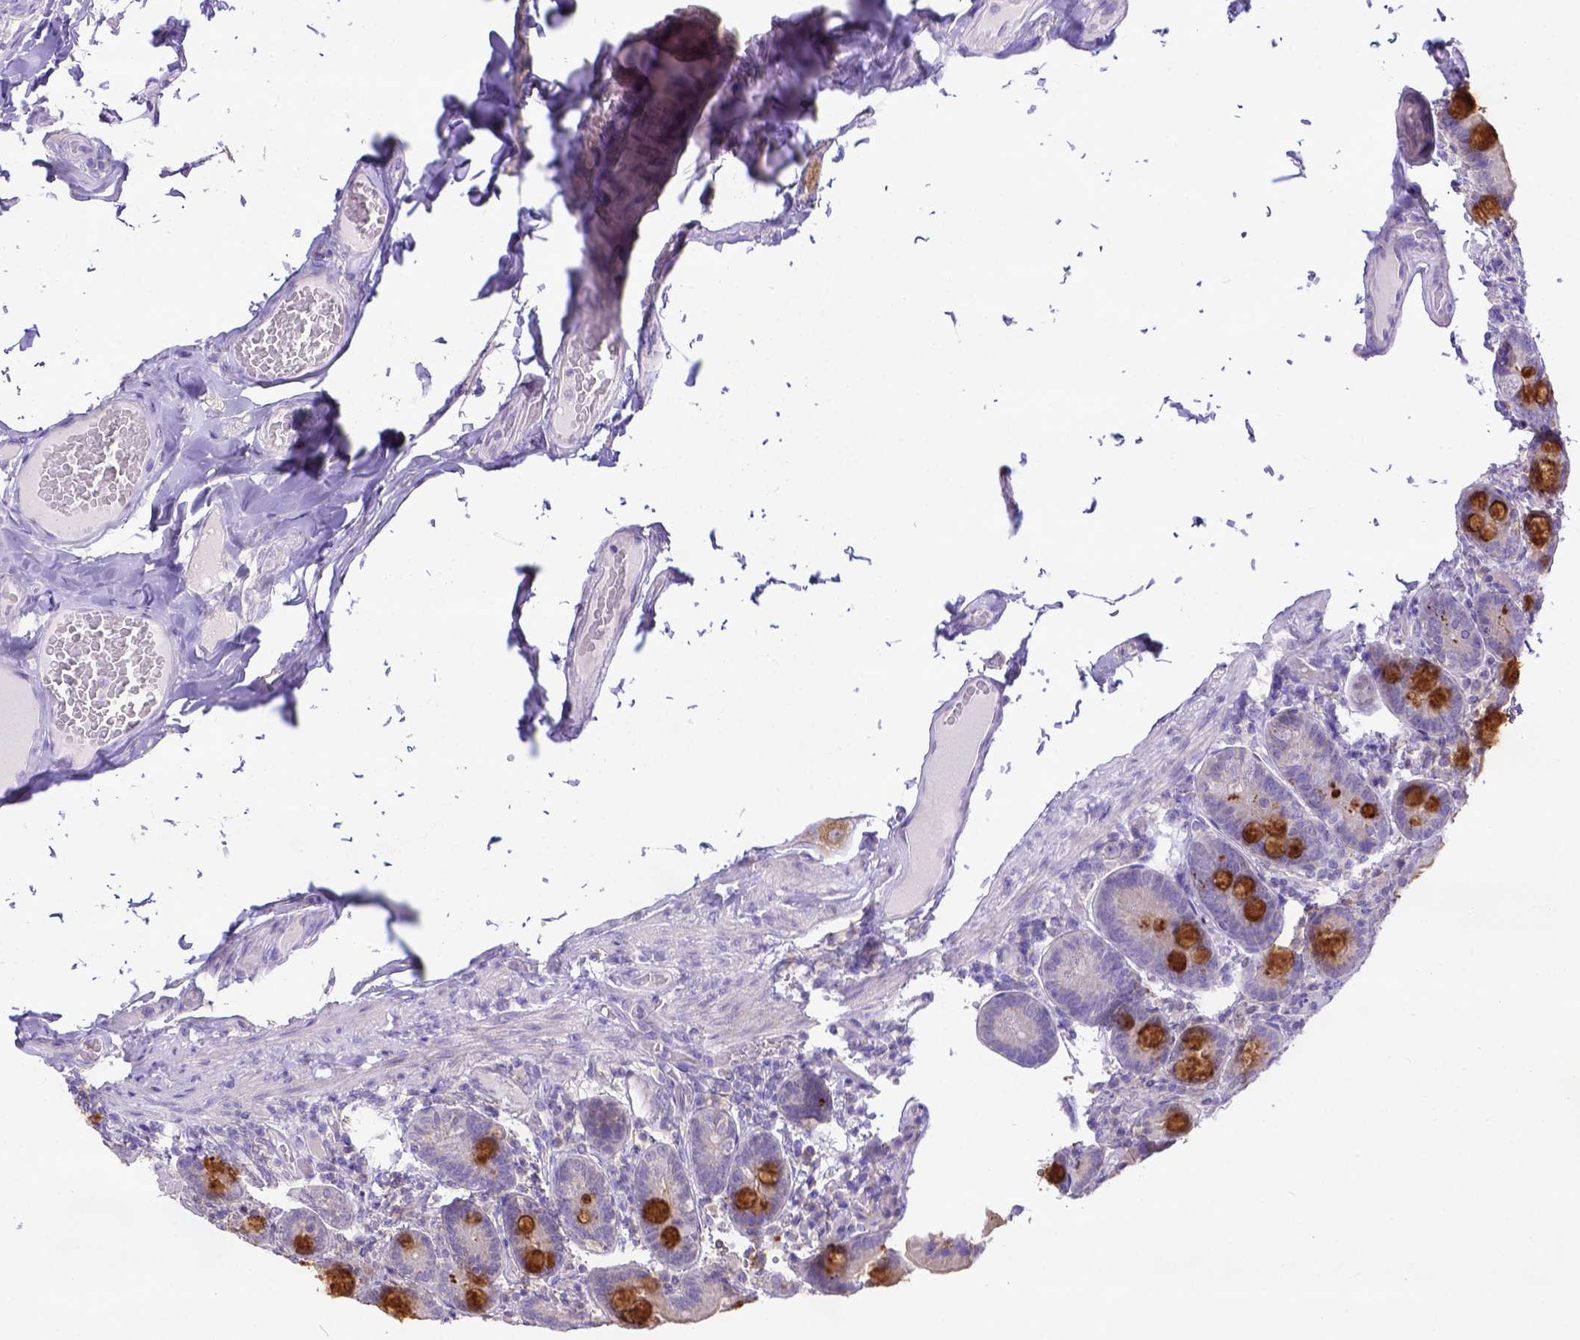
{"staining": {"intensity": "moderate", "quantity": "<25%", "location": "cytoplasmic/membranous"}, "tissue": "duodenum", "cell_type": "Glandular cells", "image_type": "normal", "snomed": [{"axis": "morphology", "description": "Normal tissue, NOS"}, {"axis": "topography", "description": "Duodenum"}], "caption": "This histopathology image reveals benign duodenum stained with immunohistochemistry (IHC) to label a protein in brown. The cytoplasmic/membranous of glandular cells show moderate positivity for the protein. Nuclei are counter-stained blue.", "gene": "CD40", "patient": {"sex": "female", "age": 62}}